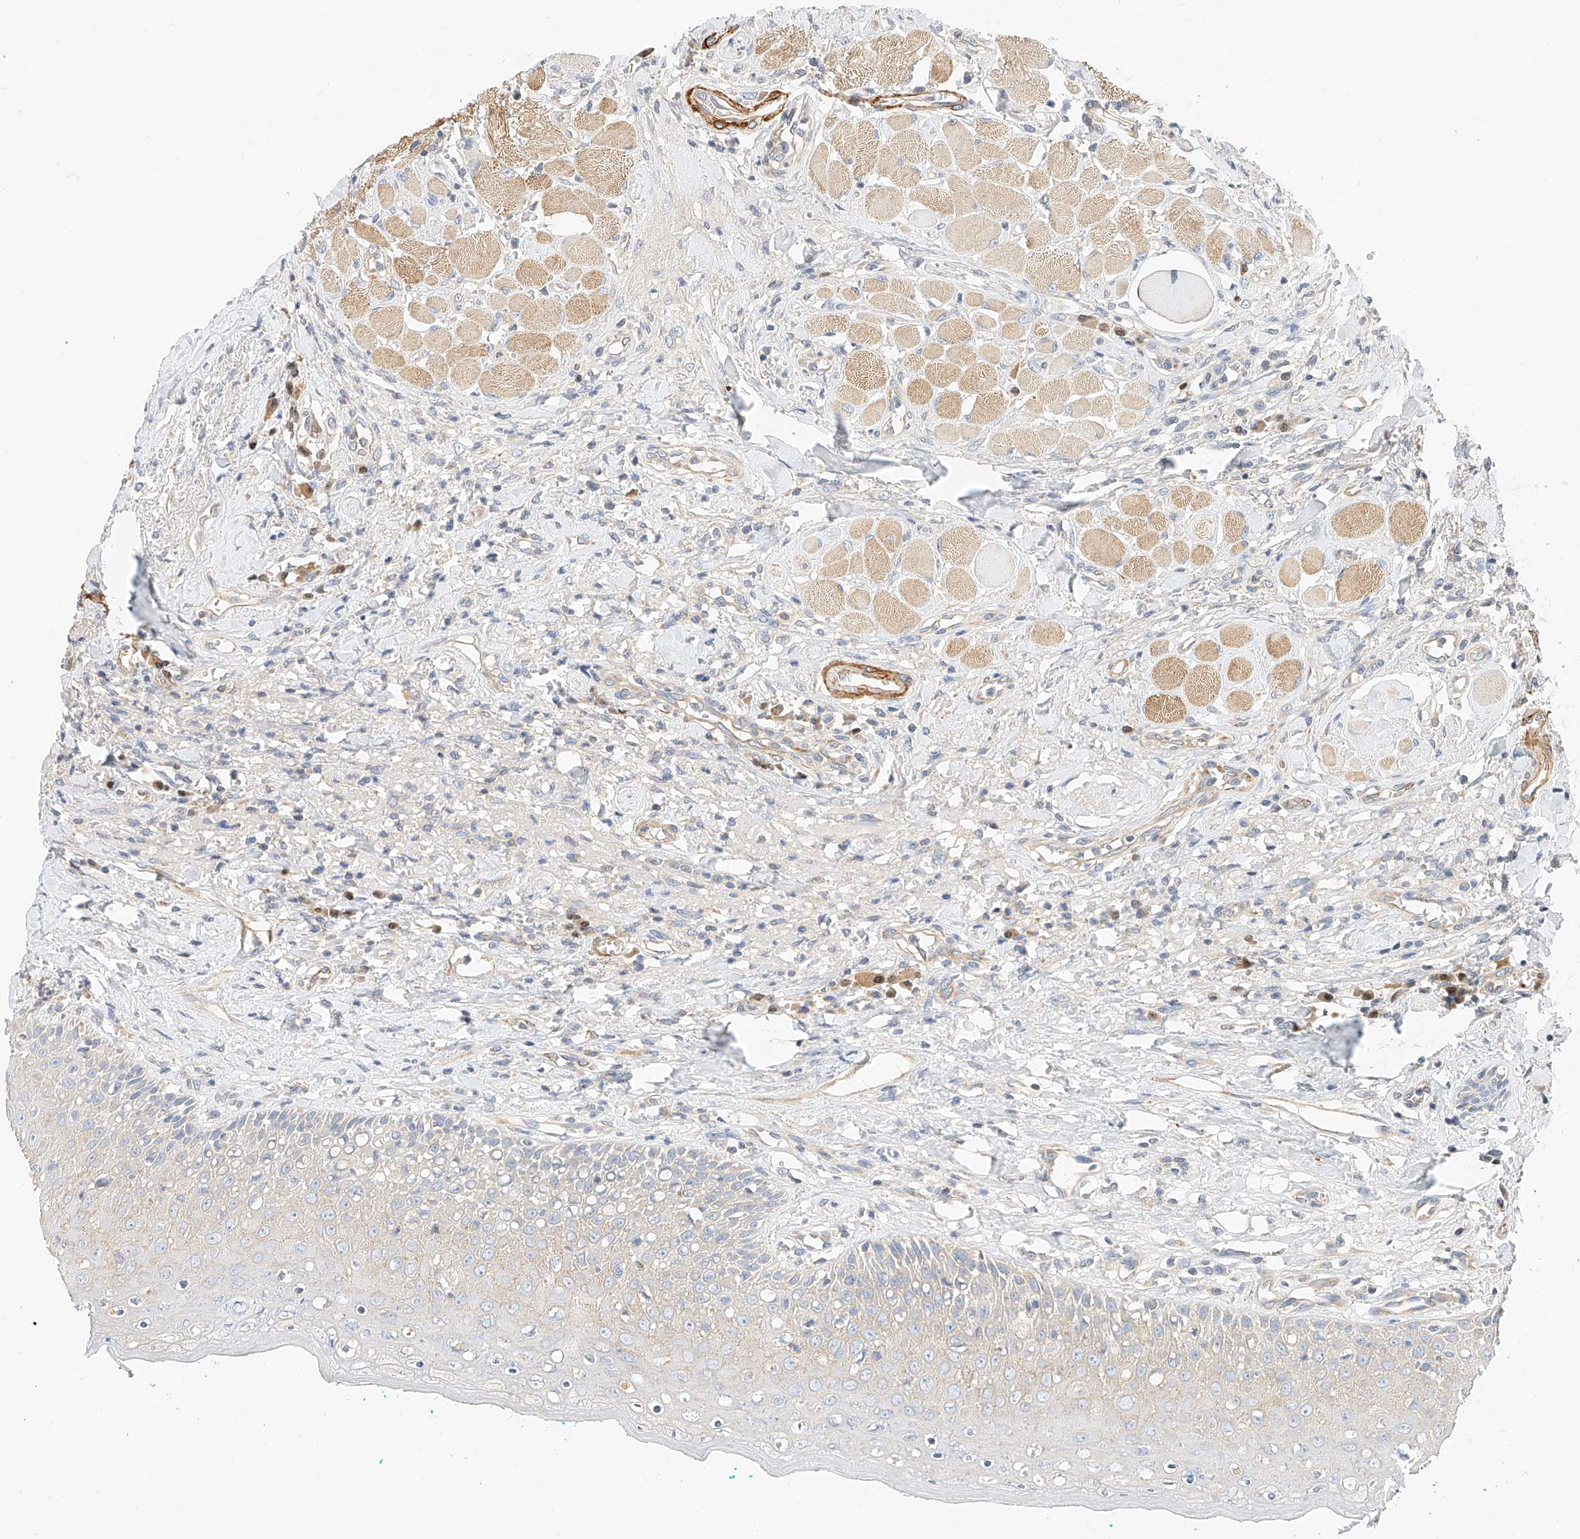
{"staining": {"intensity": "weak", "quantity": "25%-75%", "location": "cytoplasmic/membranous"}, "tissue": "oral mucosa", "cell_type": "Squamous epithelial cells", "image_type": "normal", "snomed": [{"axis": "morphology", "description": "Normal tissue, NOS"}, {"axis": "topography", "description": "Oral tissue"}], "caption": "A high-resolution image shows immunohistochemistry staining of benign oral mucosa, which reveals weak cytoplasmic/membranous staining in approximately 25%-75% of squamous epithelial cells. The protein is stained brown, and the nuclei are stained in blue (DAB (3,3'-diaminobenzidine) IHC with brightfield microscopy, high magnification).", "gene": "C6orf118", "patient": {"sex": "female", "age": 70}}